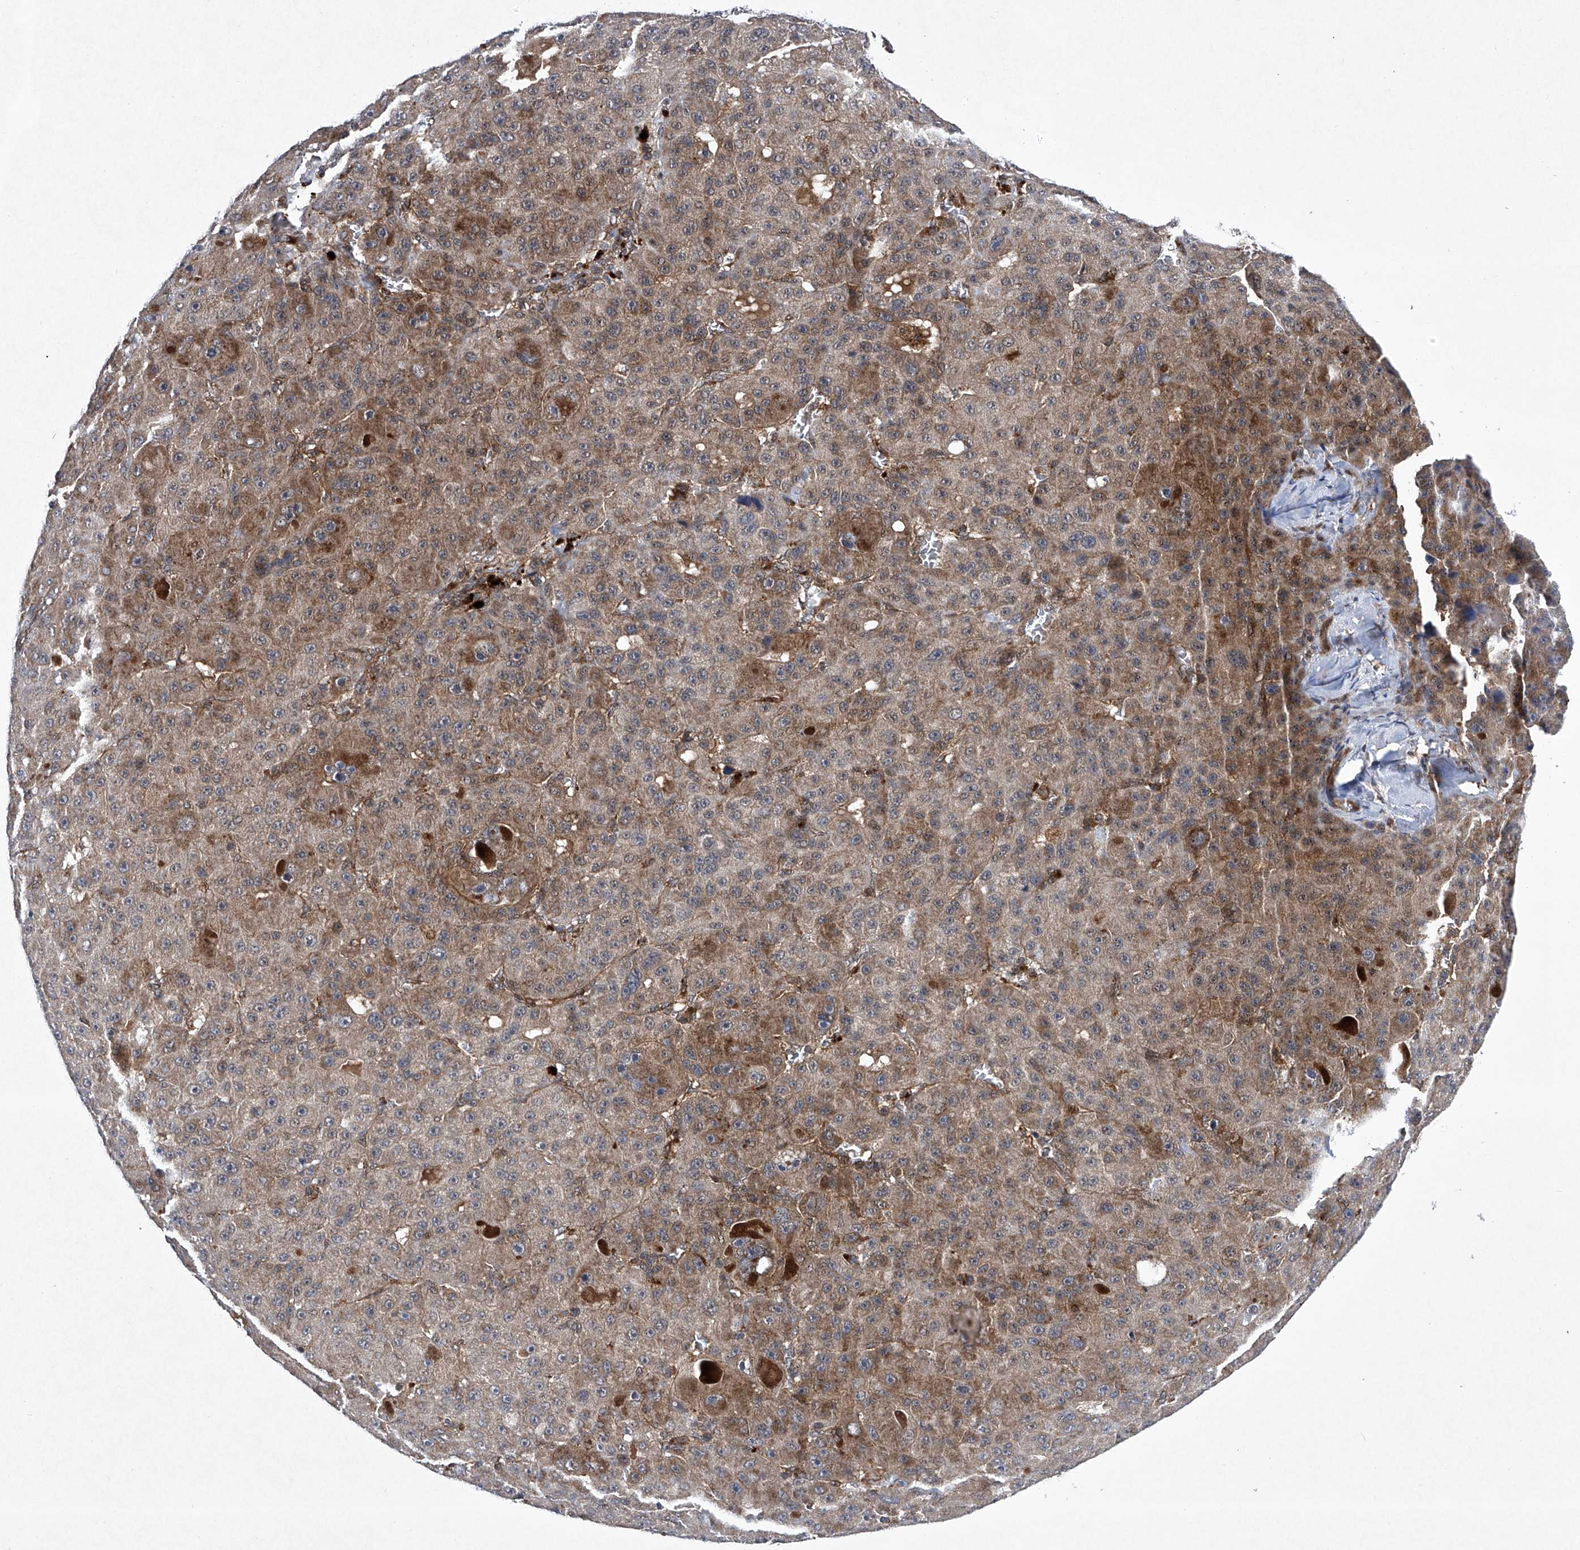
{"staining": {"intensity": "moderate", "quantity": "25%-75%", "location": "cytoplasmic/membranous"}, "tissue": "liver cancer", "cell_type": "Tumor cells", "image_type": "cancer", "snomed": [{"axis": "morphology", "description": "Carcinoma, Hepatocellular, NOS"}, {"axis": "topography", "description": "Liver"}], "caption": "The immunohistochemical stain shows moderate cytoplasmic/membranous positivity in tumor cells of liver hepatocellular carcinoma tissue.", "gene": "CISH", "patient": {"sex": "male", "age": 76}}